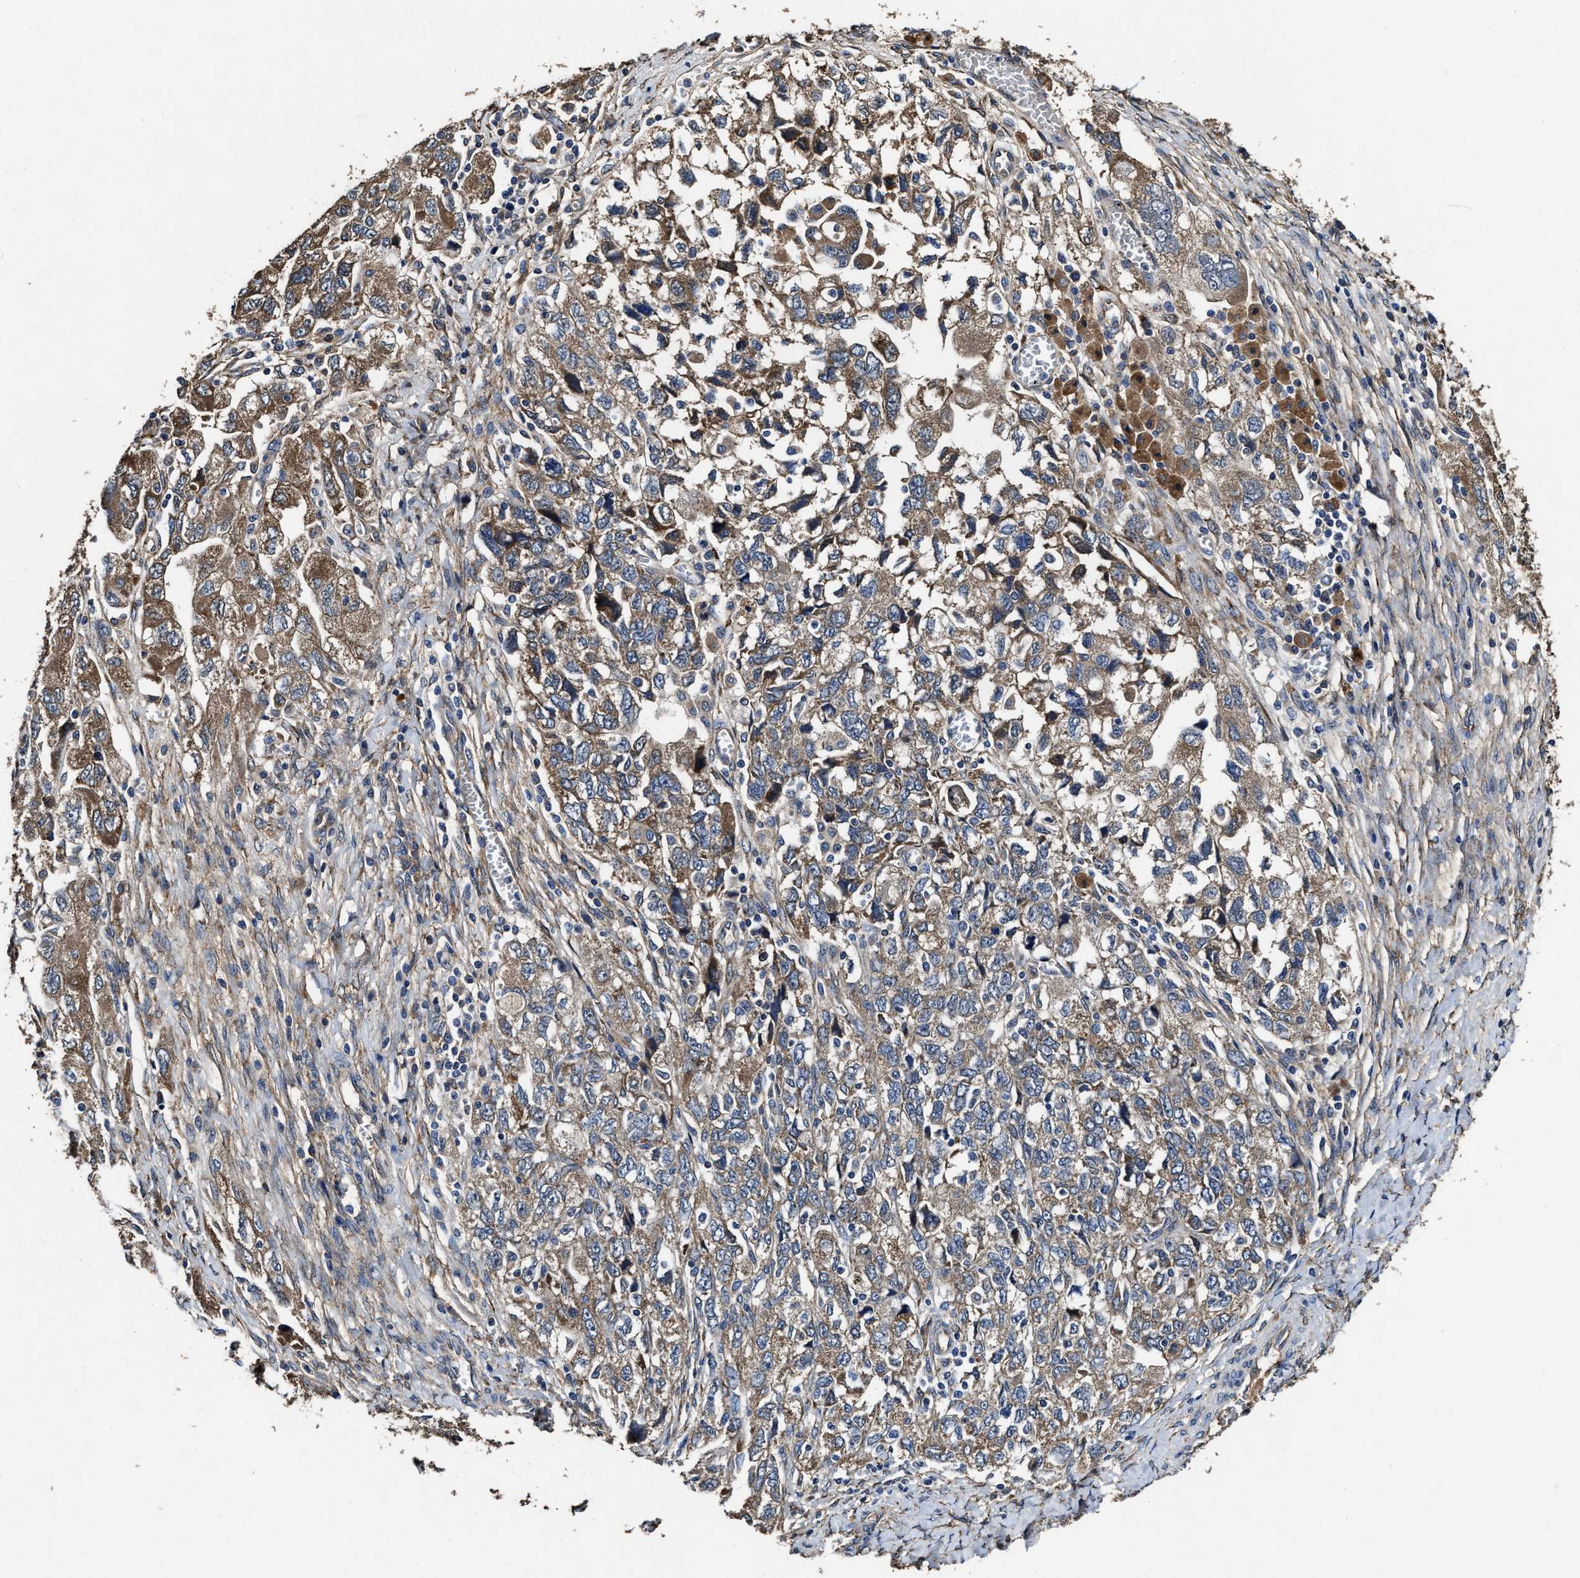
{"staining": {"intensity": "moderate", "quantity": ">75%", "location": "cytoplasmic/membranous"}, "tissue": "ovarian cancer", "cell_type": "Tumor cells", "image_type": "cancer", "snomed": [{"axis": "morphology", "description": "Carcinoma, NOS"}, {"axis": "morphology", "description": "Cystadenocarcinoma, serous, NOS"}, {"axis": "topography", "description": "Ovary"}], "caption": "Approximately >75% of tumor cells in human ovarian cancer (serous cystadenocarcinoma) demonstrate moderate cytoplasmic/membranous protein positivity as visualized by brown immunohistochemical staining.", "gene": "IDNK", "patient": {"sex": "female", "age": 69}}